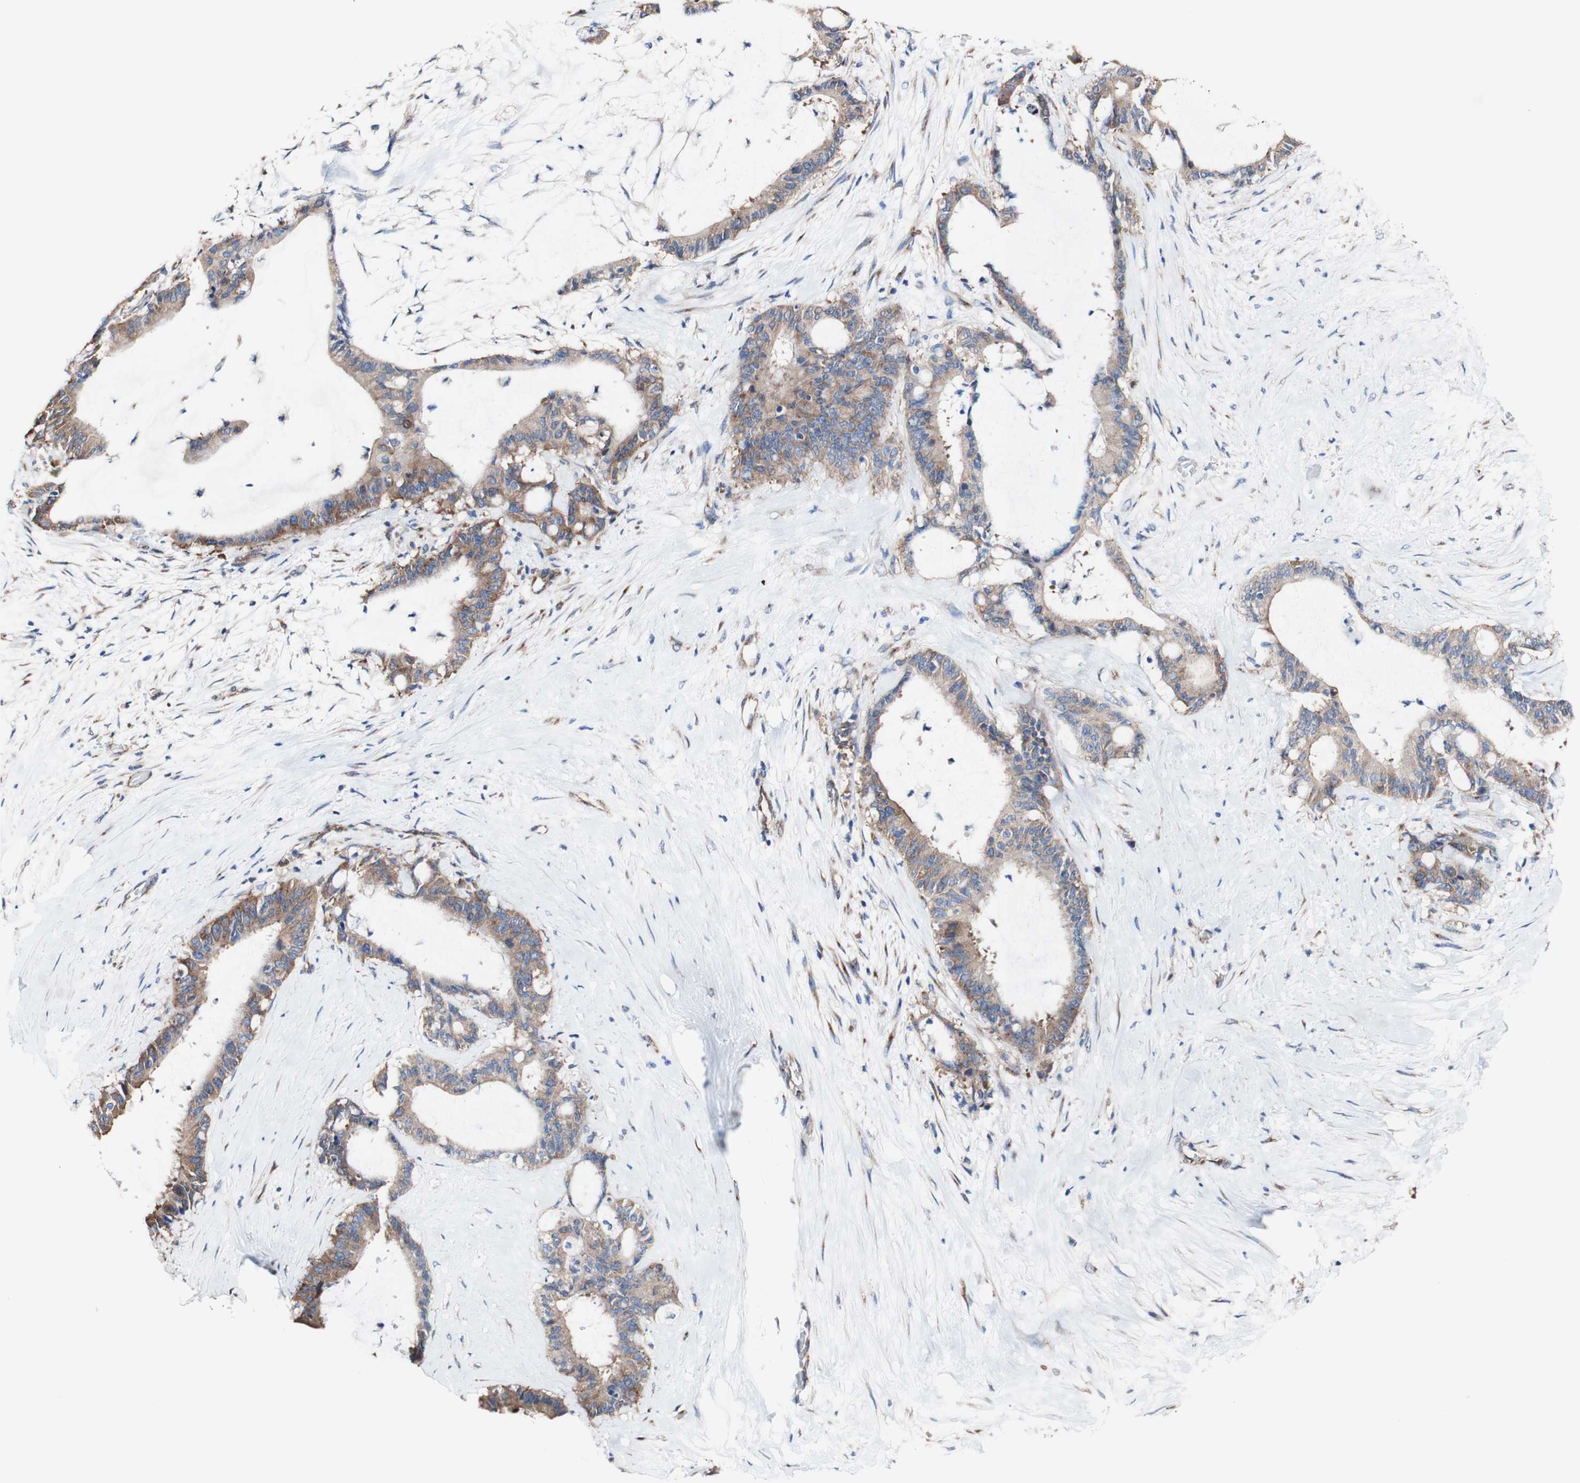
{"staining": {"intensity": "moderate", "quantity": ">75%", "location": "cytoplasmic/membranous"}, "tissue": "liver cancer", "cell_type": "Tumor cells", "image_type": "cancer", "snomed": [{"axis": "morphology", "description": "Cholangiocarcinoma"}, {"axis": "topography", "description": "Liver"}], "caption": "The micrograph shows immunohistochemical staining of liver cancer. There is moderate cytoplasmic/membranous expression is seen in approximately >75% of tumor cells.", "gene": "LRIG3", "patient": {"sex": "female", "age": 73}}